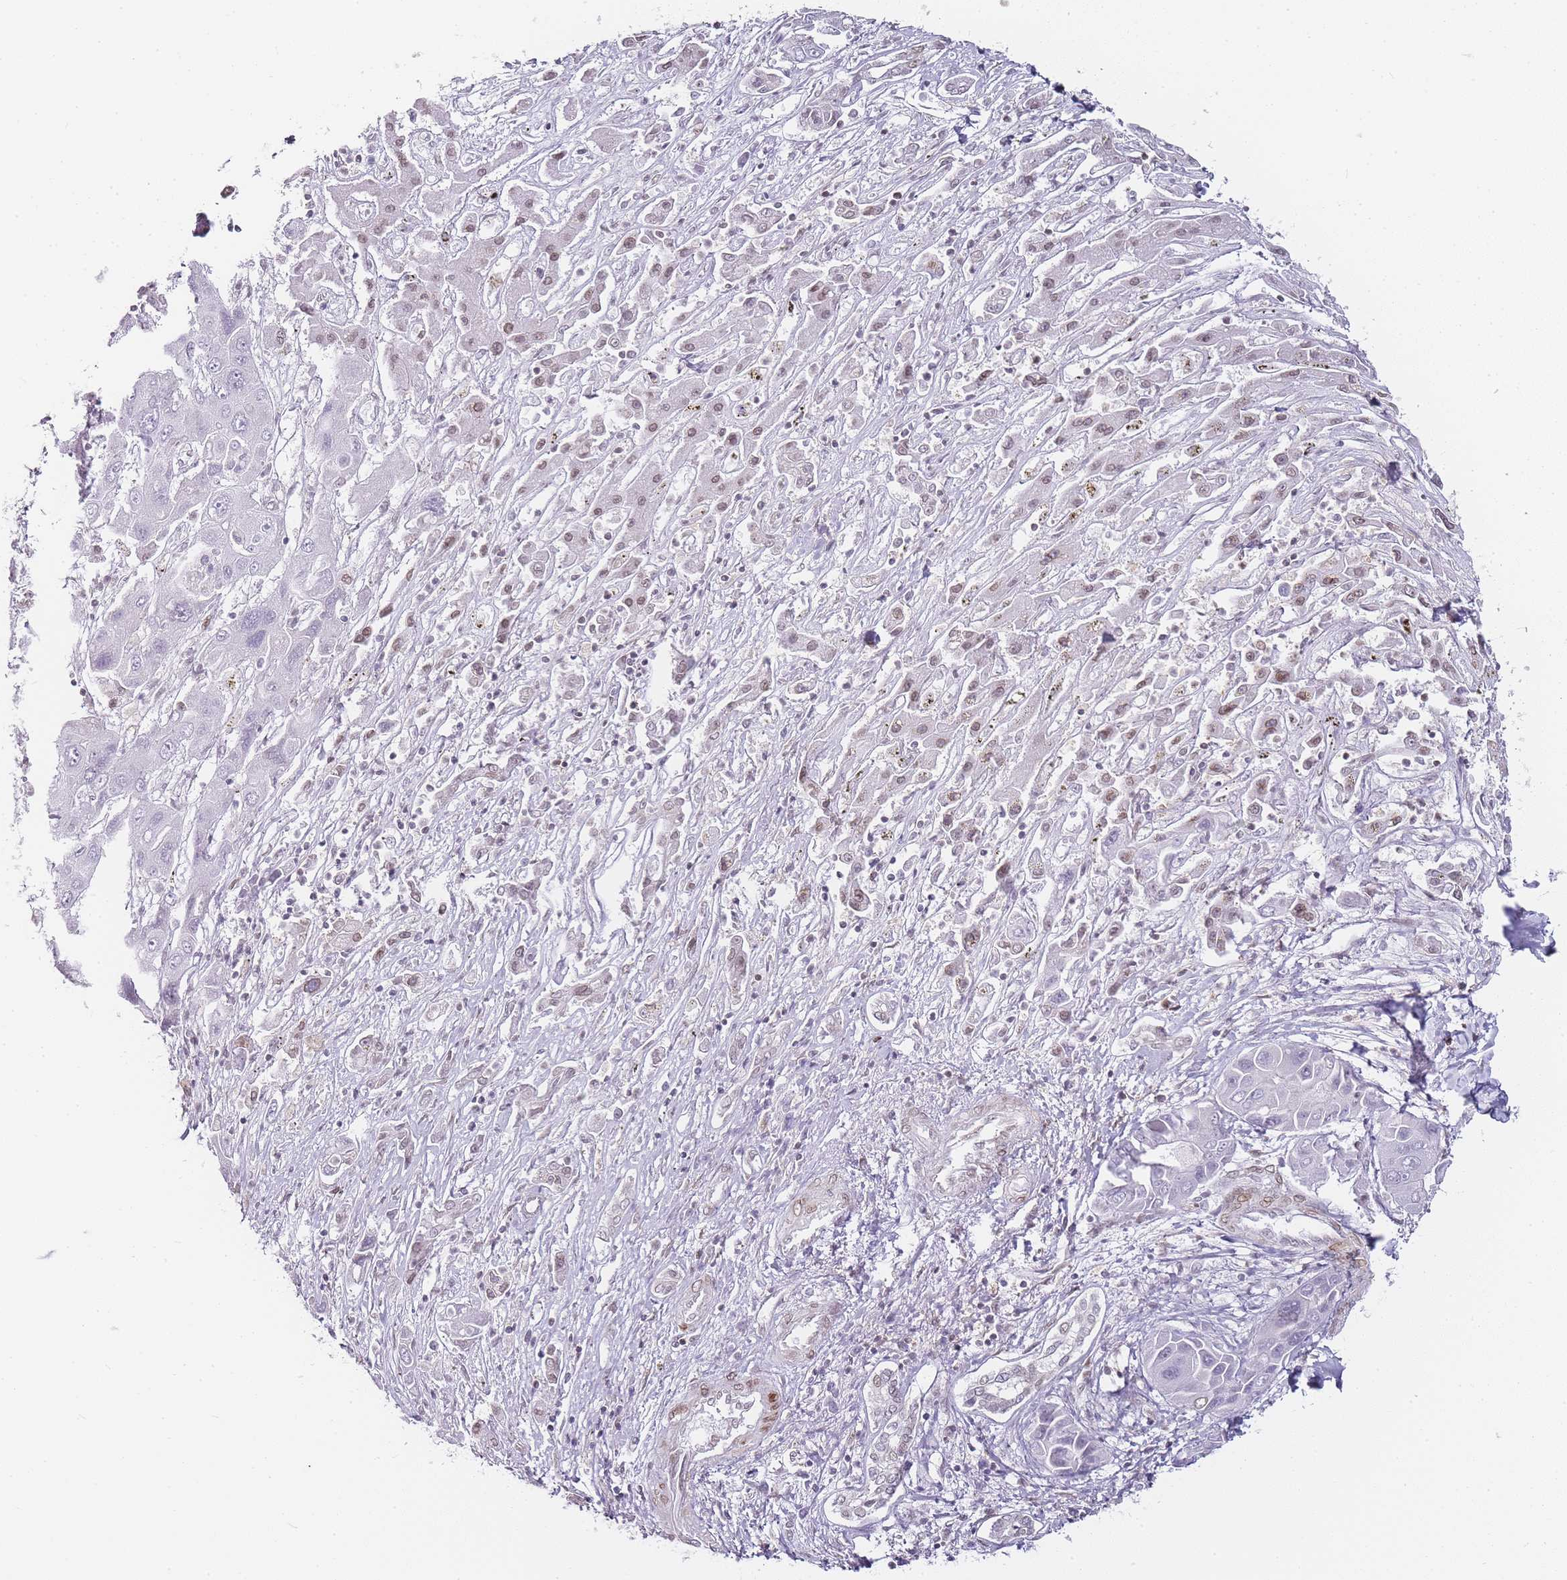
{"staining": {"intensity": "weak", "quantity": "<25%", "location": "nuclear"}, "tissue": "liver cancer", "cell_type": "Tumor cells", "image_type": "cancer", "snomed": [{"axis": "morphology", "description": "Cholangiocarcinoma"}, {"axis": "topography", "description": "Liver"}], "caption": "Immunohistochemistry (IHC) histopathology image of neoplastic tissue: cholangiocarcinoma (liver) stained with DAB displays no significant protein staining in tumor cells. The staining is performed using DAB (3,3'-diaminobenzidine) brown chromogen with nuclei counter-stained in using hematoxylin.", "gene": "JAKMIP1", "patient": {"sex": "male", "age": 67}}